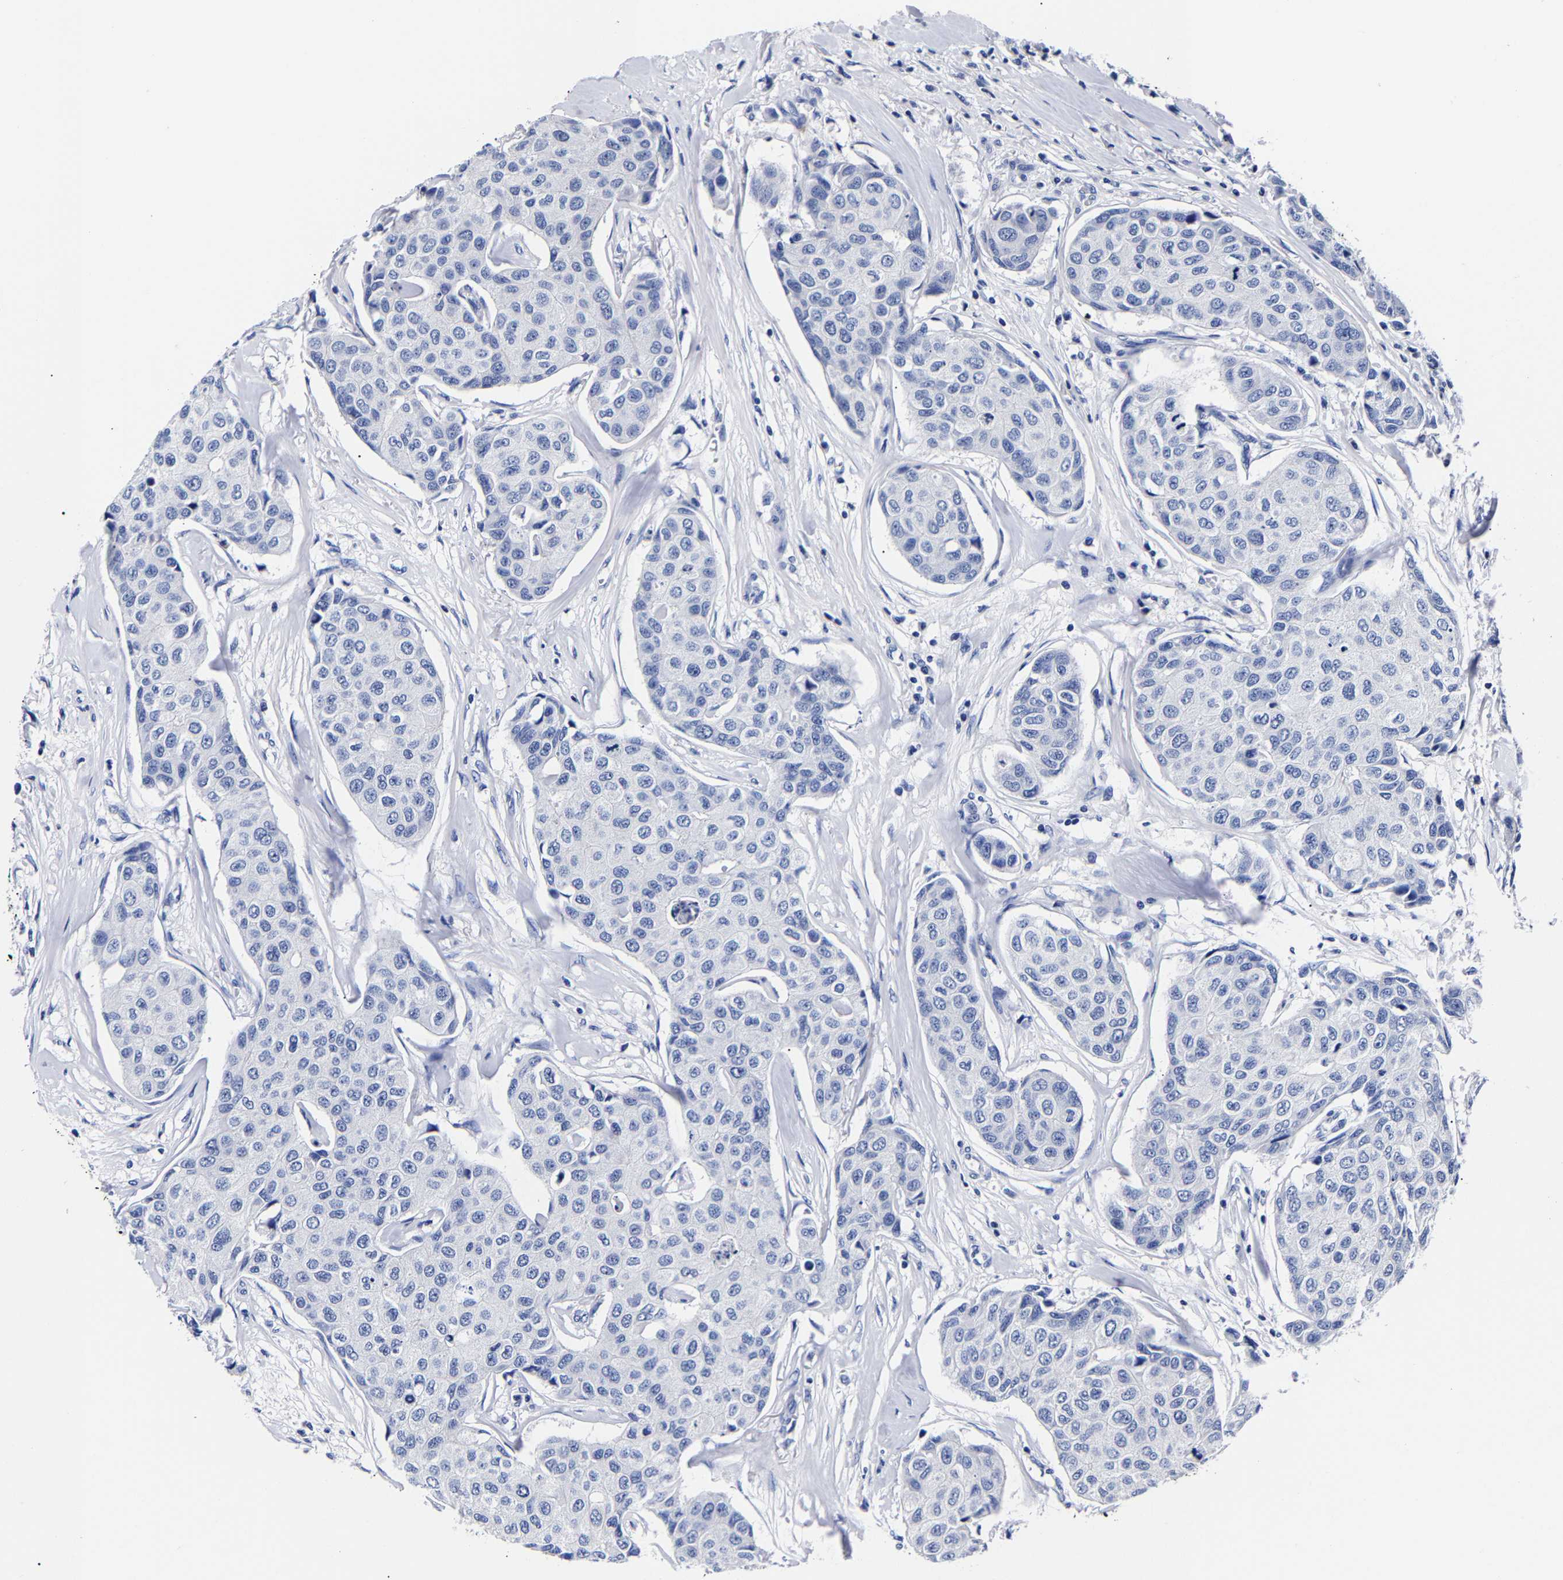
{"staining": {"intensity": "negative", "quantity": "none", "location": "none"}, "tissue": "breast cancer", "cell_type": "Tumor cells", "image_type": "cancer", "snomed": [{"axis": "morphology", "description": "Duct carcinoma"}, {"axis": "topography", "description": "Breast"}], "caption": "A histopathology image of human breast cancer is negative for staining in tumor cells. Brightfield microscopy of immunohistochemistry (IHC) stained with DAB (brown) and hematoxylin (blue), captured at high magnification.", "gene": "CPA2", "patient": {"sex": "female", "age": 80}}